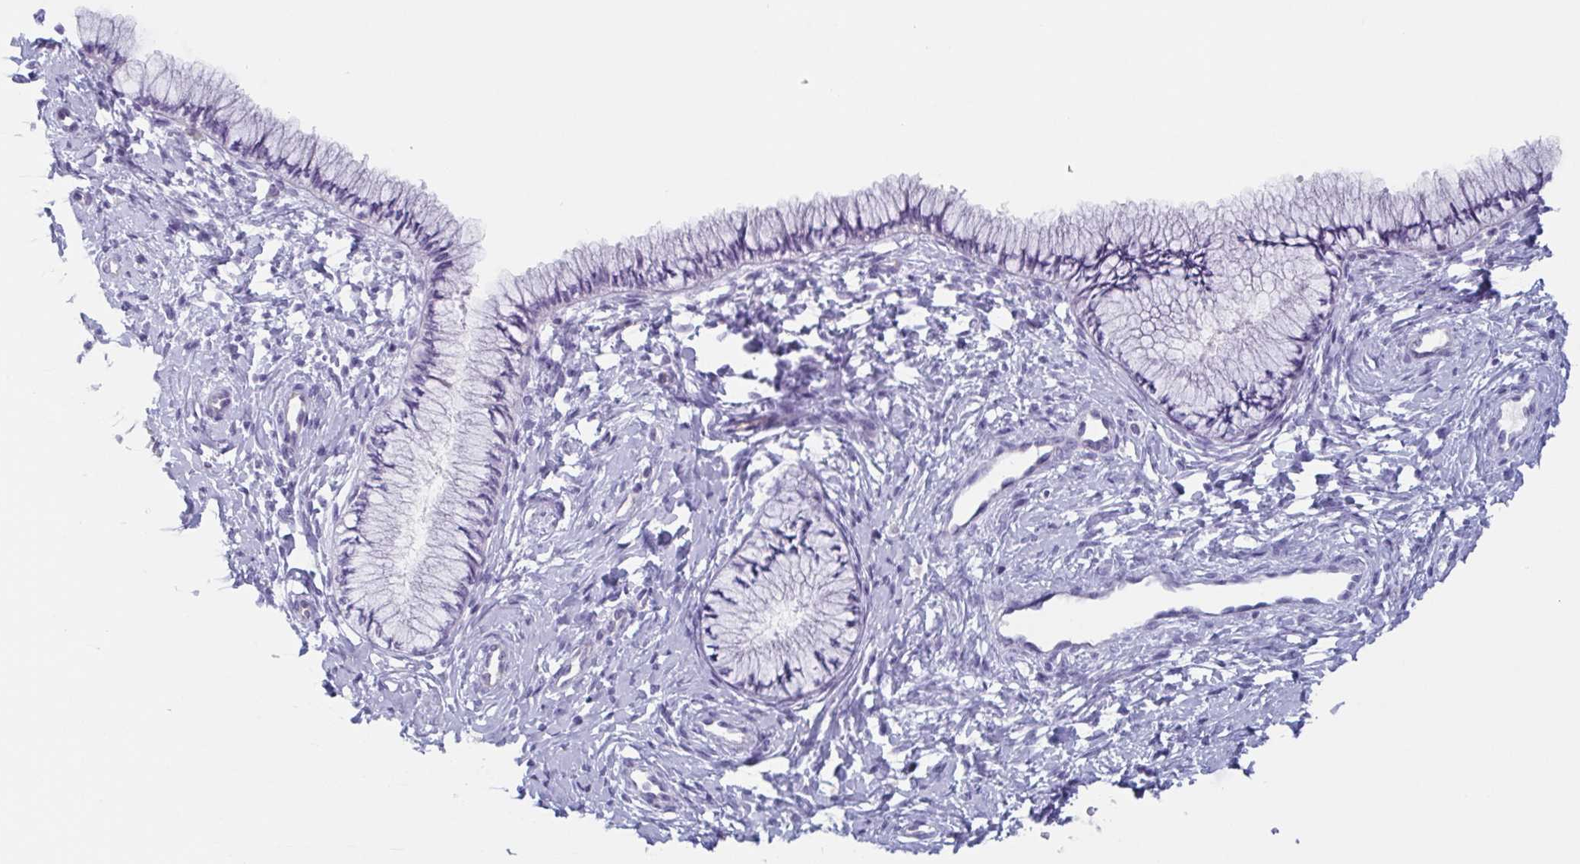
{"staining": {"intensity": "negative", "quantity": "none", "location": "none"}, "tissue": "cervix", "cell_type": "Glandular cells", "image_type": "normal", "snomed": [{"axis": "morphology", "description": "Normal tissue, NOS"}, {"axis": "topography", "description": "Cervix"}], "caption": "There is no significant positivity in glandular cells of cervix. (Brightfield microscopy of DAB immunohistochemistry at high magnification).", "gene": "LYRM2", "patient": {"sex": "female", "age": 37}}